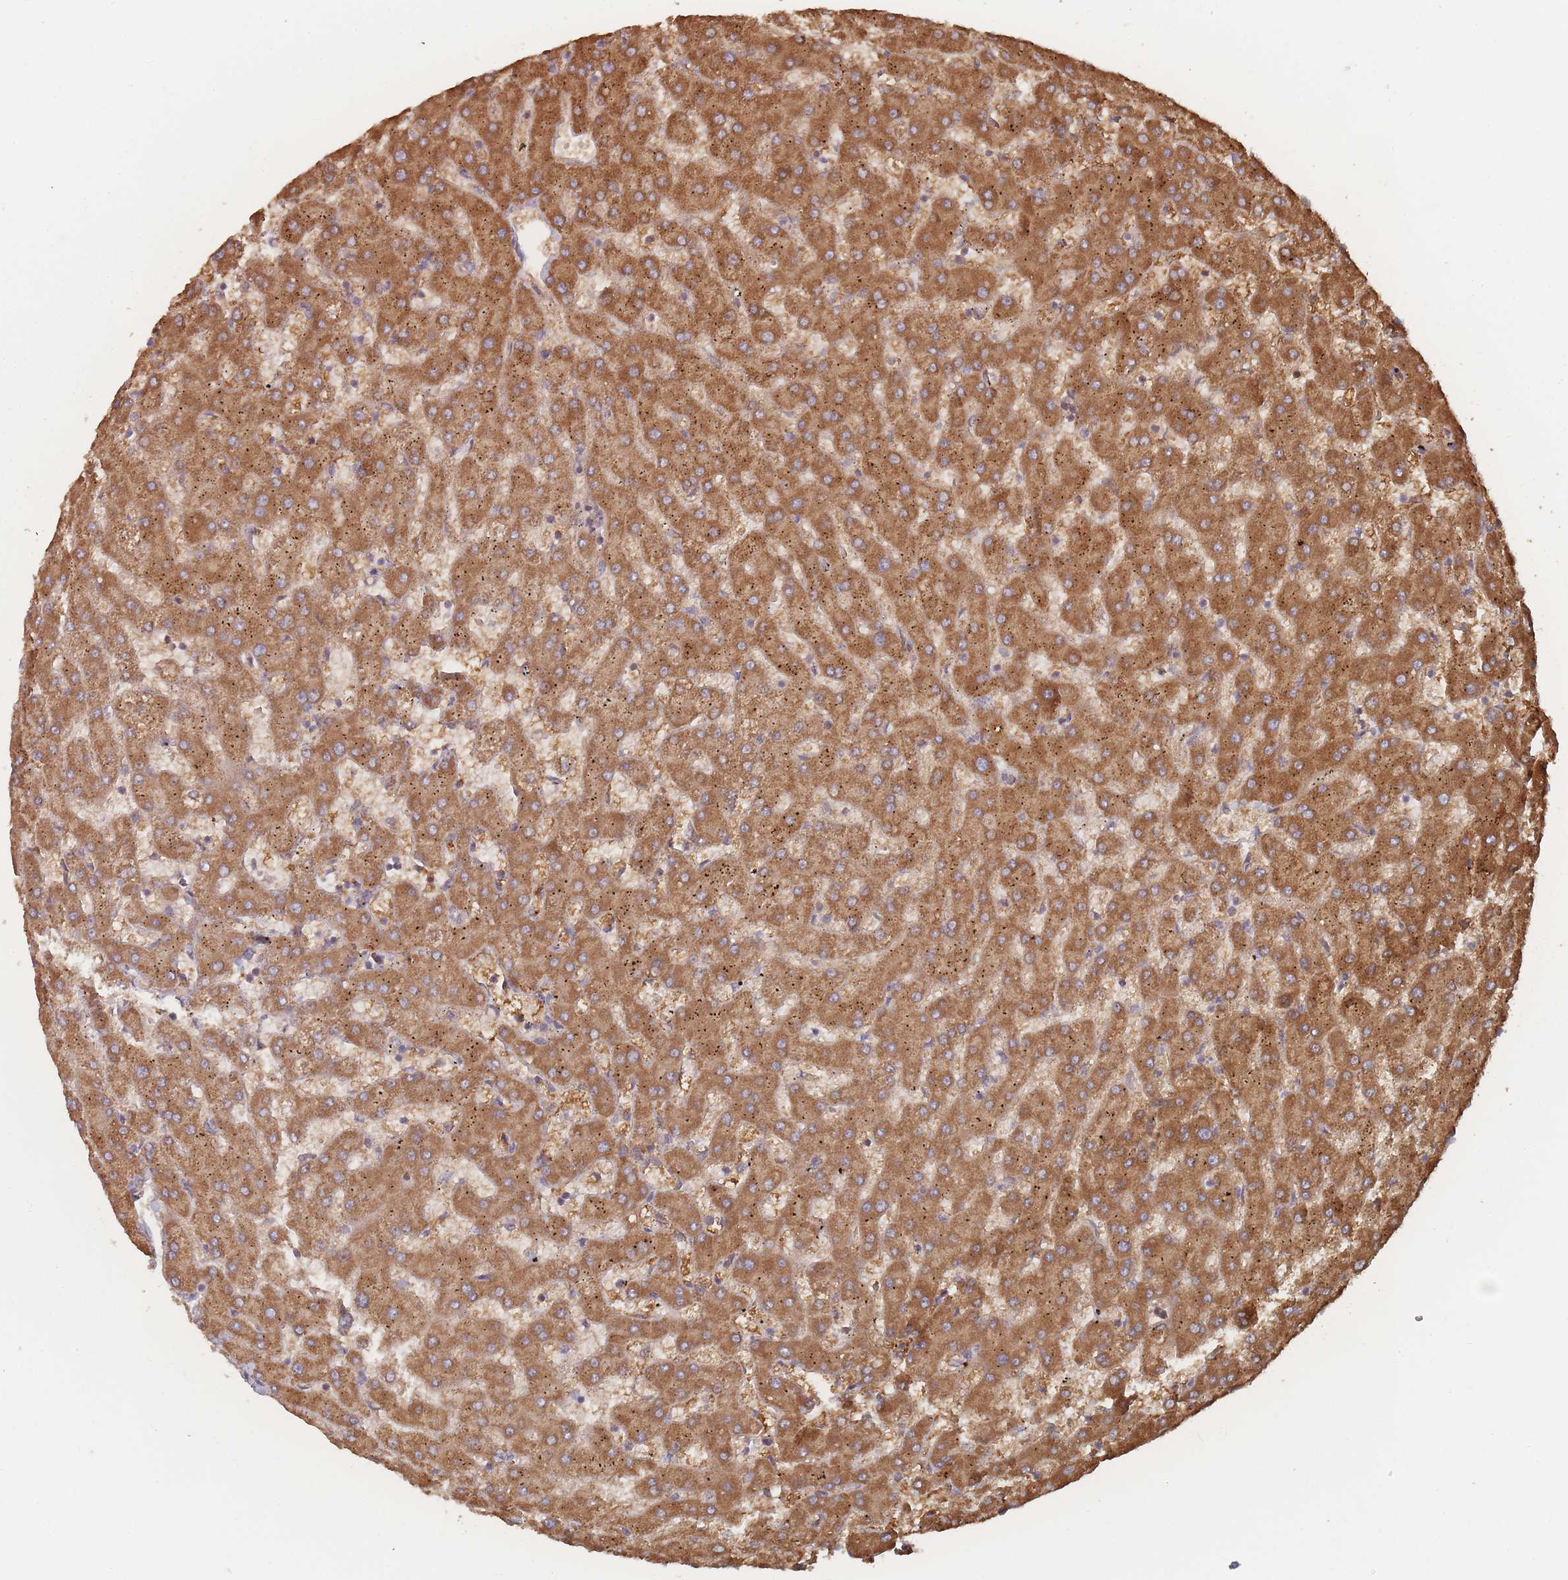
{"staining": {"intensity": "negative", "quantity": "none", "location": "none"}, "tissue": "liver", "cell_type": "Cholangiocytes", "image_type": "normal", "snomed": [{"axis": "morphology", "description": "Normal tissue, NOS"}, {"axis": "topography", "description": "Liver"}], "caption": "IHC of normal liver displays no expression in cholangiocytes. (DAB (3,3'-diaminobenzidine) IHC, high magnification).", "gene": "PSMB3", "patient": {"sex": "female", "age": 63}}